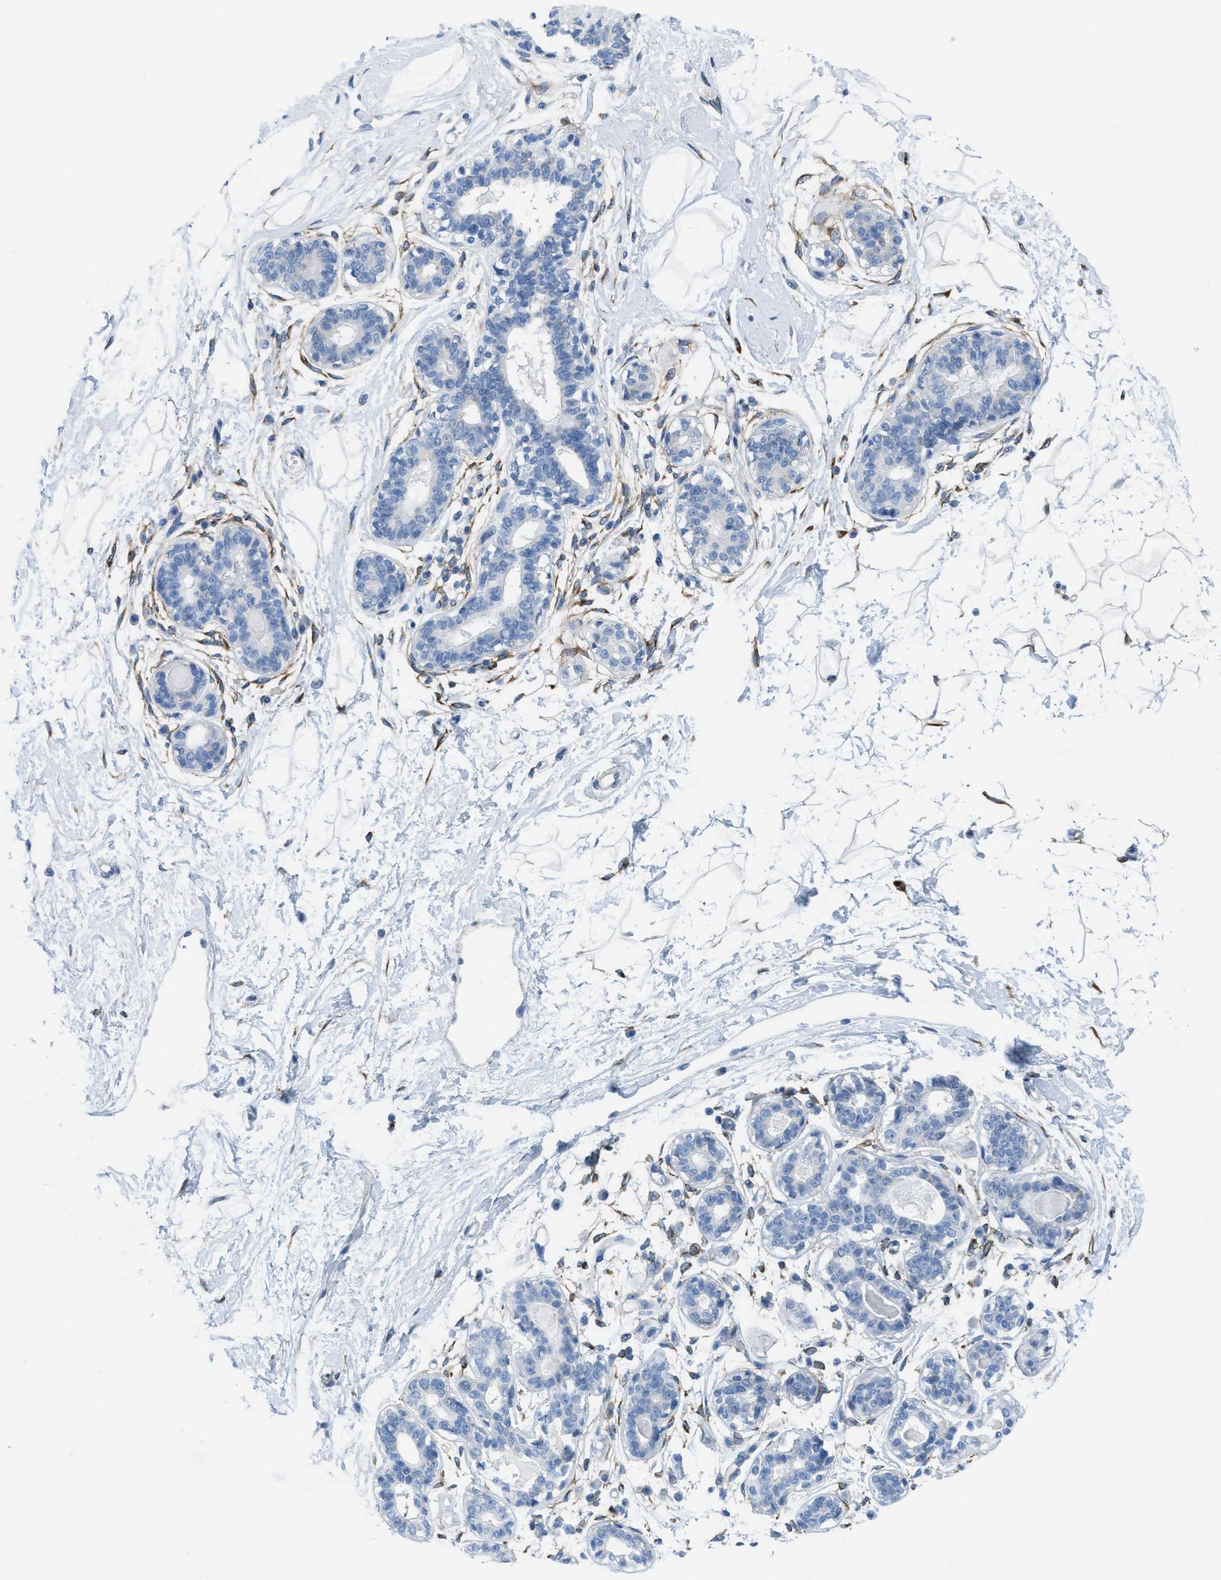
{"staining": {"intensity": "negative", "quantity": "none", "location": "none"}, "tissue": "breast", "cell_type": "Adipocytes", "image_type": "normal", "snomed": [{"axis": "morphology", "description": "Normal tissue, NOS"}, {"axis": "topography", "description": "Breast"}], "caption": "This photomicrograph is of unremarkable breast stained with IHC to label a protein in brown with the nuclei are counter-stained blue. There is no expression in adipocytes. Brightfield microscopy of IHC stained with DAB (3,3'-diaminobenzidine) (brown) and hematoxylin (blue), captured at high magnification.", "gene": "ASGR1", "patient": {"sex": "female", "age": 45}}